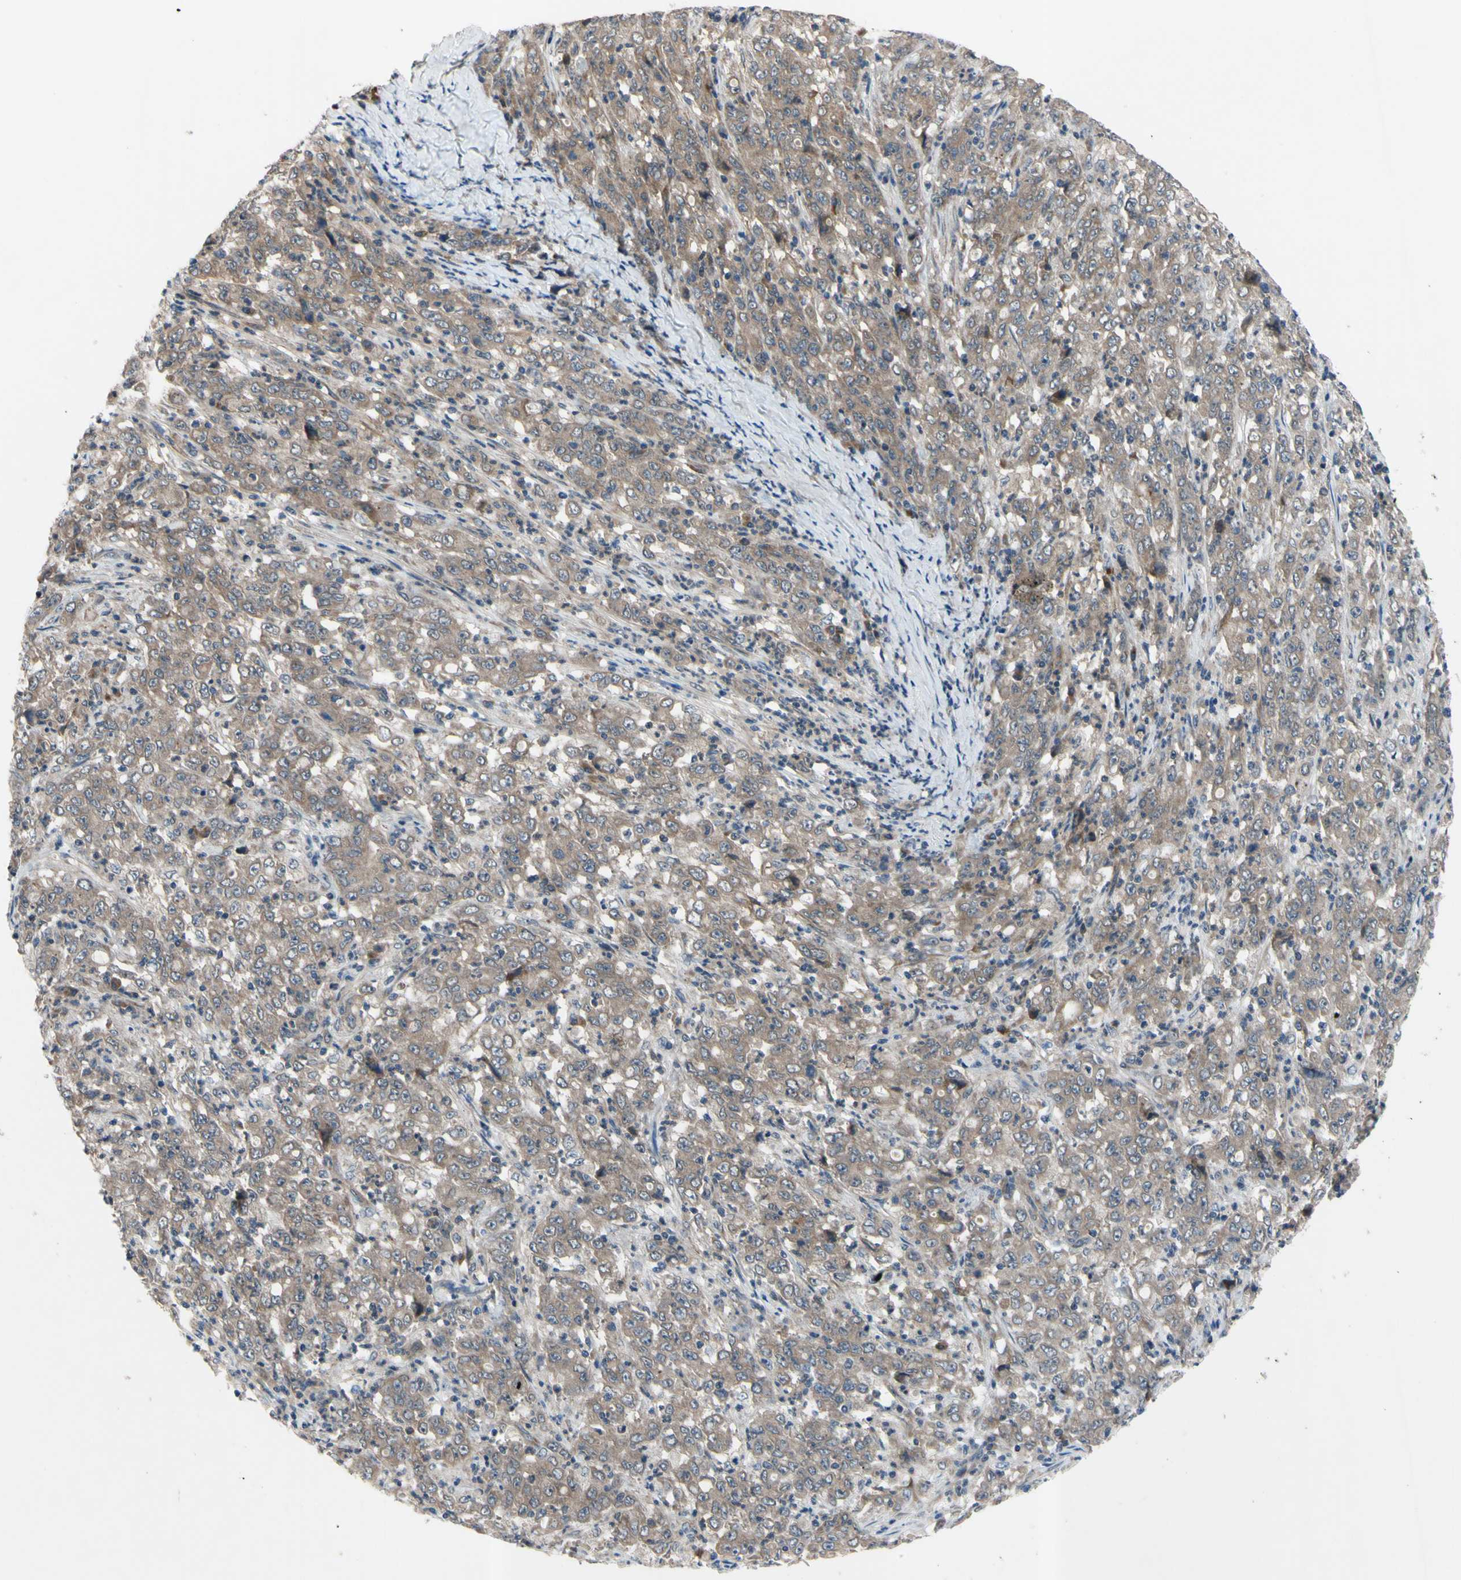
{"staining": {"intensity": "weak", "quantity": ">75%", "location": "cytoplasmic/membranous"}, "tissue": "stomach cancer", "cell_type": "Tumor cells", "image_type": "cancer", "snomed": [{"axis": "morphology", "description": "Adenocarcinoma, NOS"}, {"axis": "topography", "description": "Stomach, lower"}], "caption": "Protein expression analysis of adenocarcinoma (stomach) reveals weak cytoplasmic/membranous staining in about >75% of tumor cells.", "gene": "SVIL", "patient": {"sex": "female", "age": 71}}